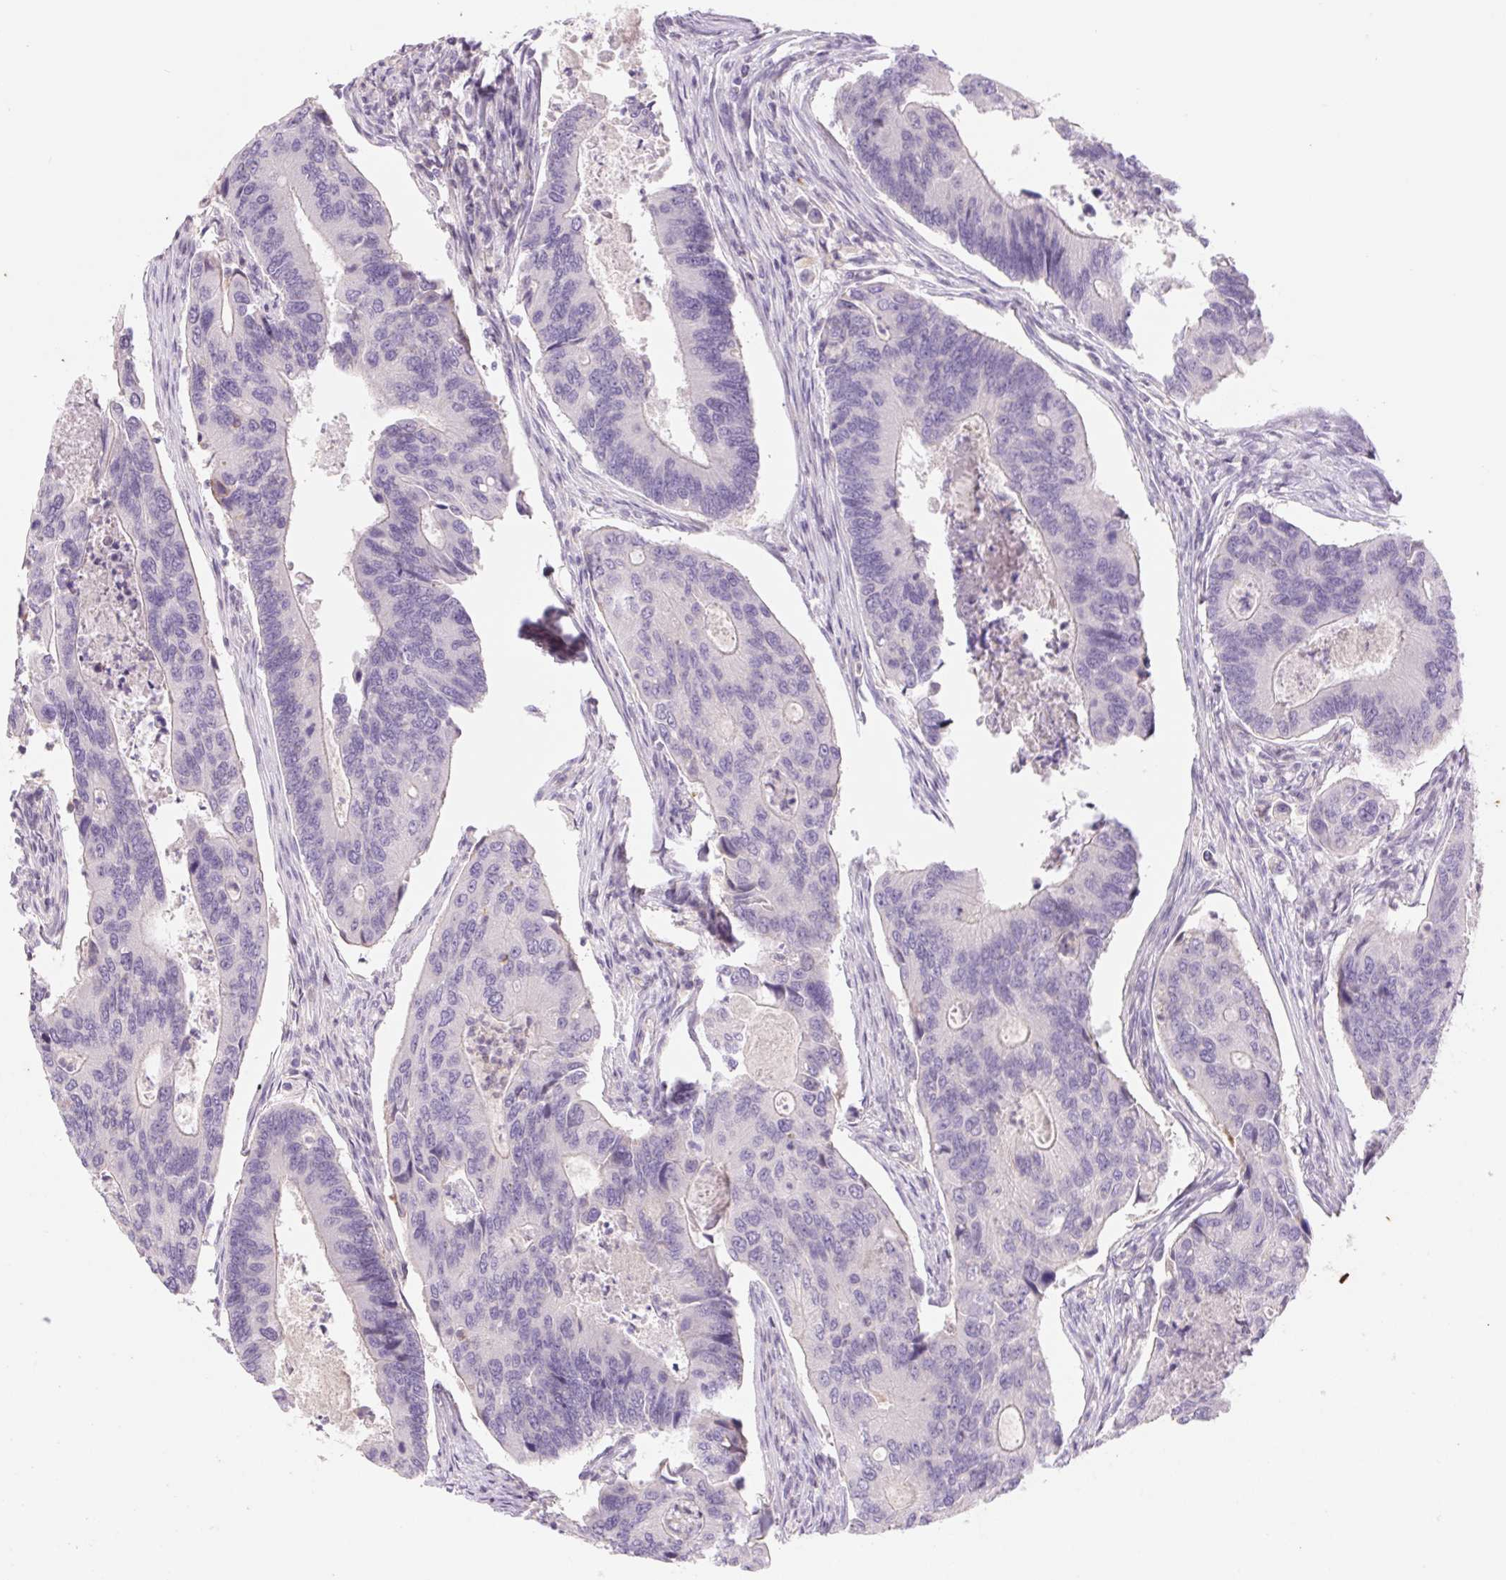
{"staining": {"intensity": "negative", "quantity": "none", "location": "none"}, "tissue": "colorectal cancer", "cell_type": "Tumor cells", "image_type": "cancer", "snomed": [{"axis": "morphology", "description": "Adenocarcinoma, NOS"}, {"axis": "topography", "description": "Colon"}], "caption": "DAB immunohistochemical staining of human colorectal cancer demonstrates no significant staining in tumor cells.", "gene": "KRT1", "patient": {"sex": "female", "age": 67}}